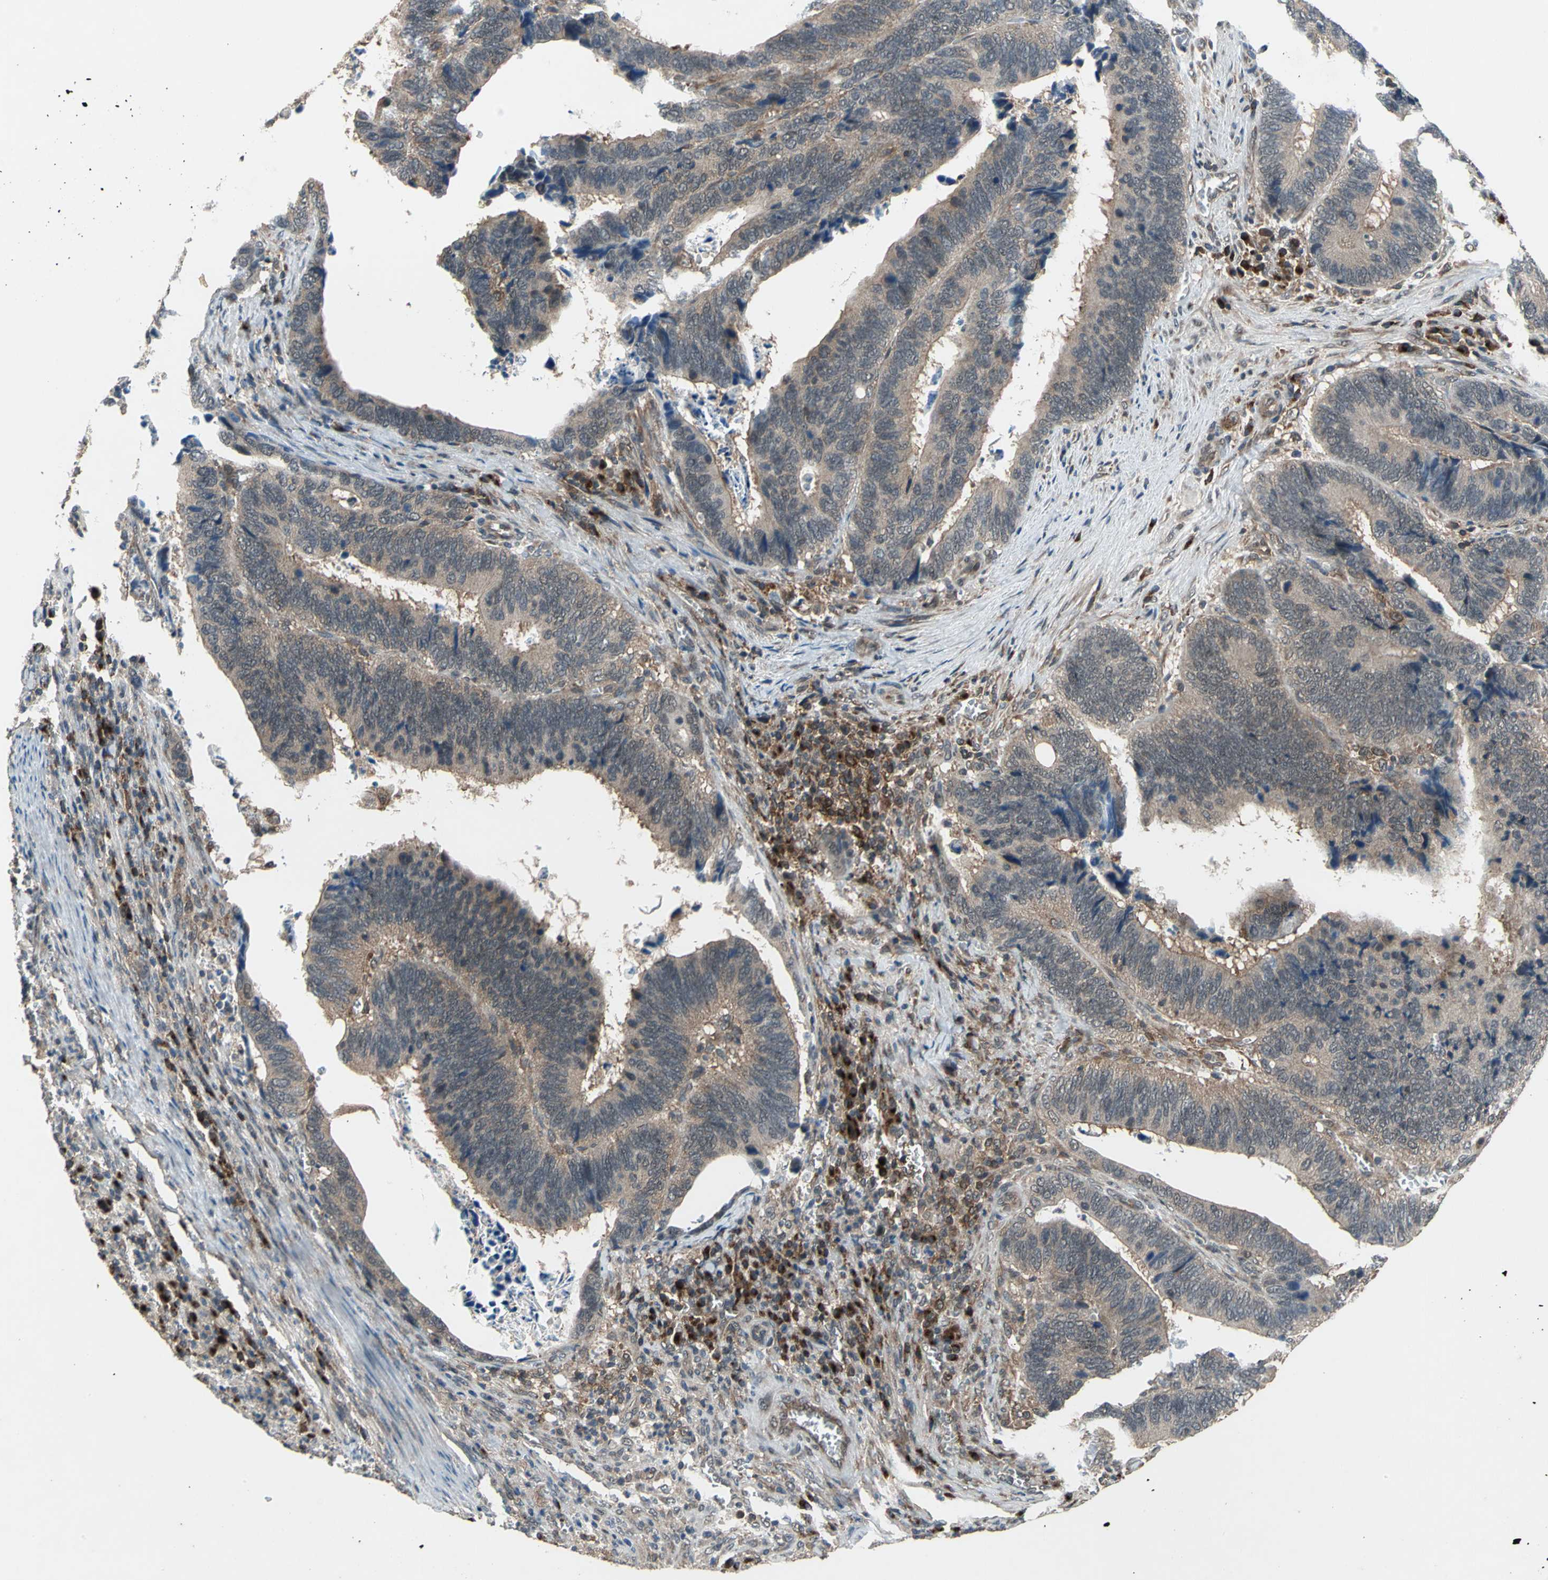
{"staining": {"intensity": "moderate", "quantity": ">75%", "location": "cytoplasmic/membranous"}, "tissue": "colorectal cancer", "cell_type": "Tumor cells", "image_type": "cancer", "snomed": [{"axis": "morphology", "description": "Adenocarcinoma, NOS"}, {"axis": "topography", "description": "Colon"}], "caption": "Colorectal adenocarcinoma stained with a protein marker shows moderate staining in tumor cells.", "gene": "NFKBIE", "patient": {"sex": "male", "age": 72}}